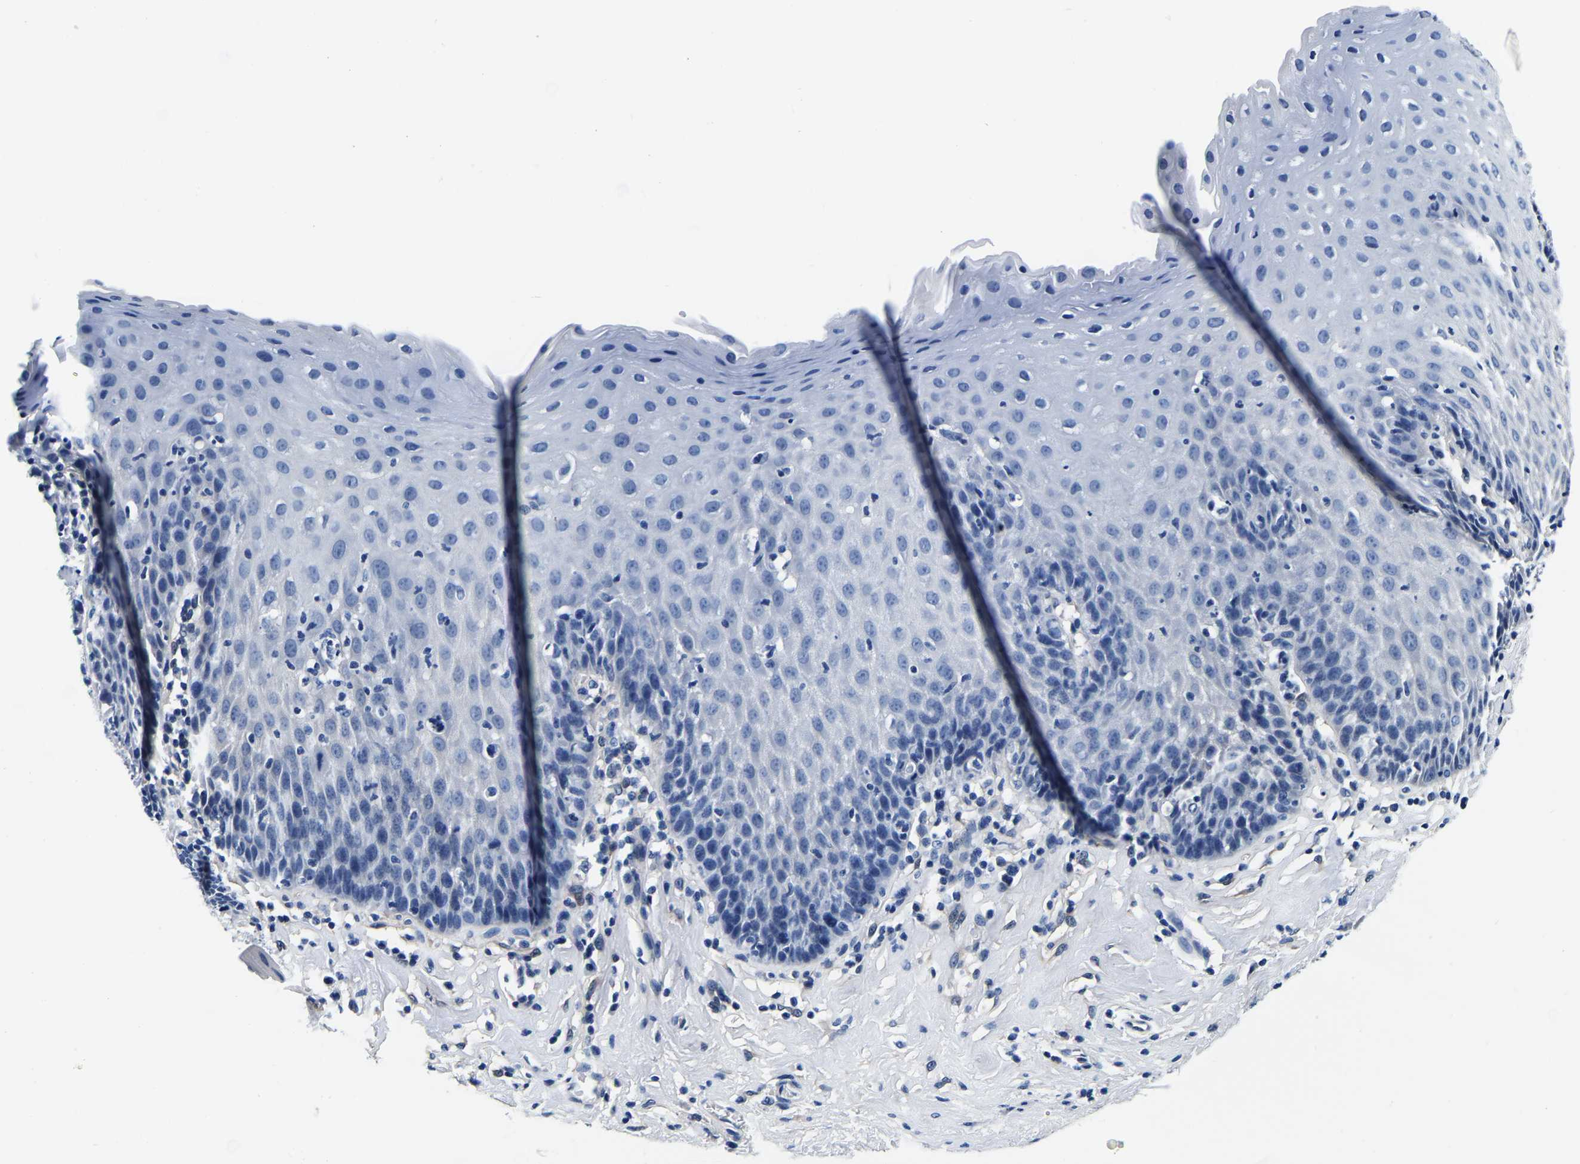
{"staining": {"intensity": "negative", "quantity": "none", "location": "none"}, "tissue": "esophagus", "cell_type": "Squamous epithelial cells", "image_type": "normal", "snomed": [{"axis": "morphology", "description": "Normal tissue, NOS"}, {"axis": "topography", "description": "Esophagus"}], "caption": "Human esophagus stained for a protein using immunohistochemistry reveals no positivity in squamous epithelial cells.", "gene": "ACO1", "patient": {"sex": "female", "age": 61}}